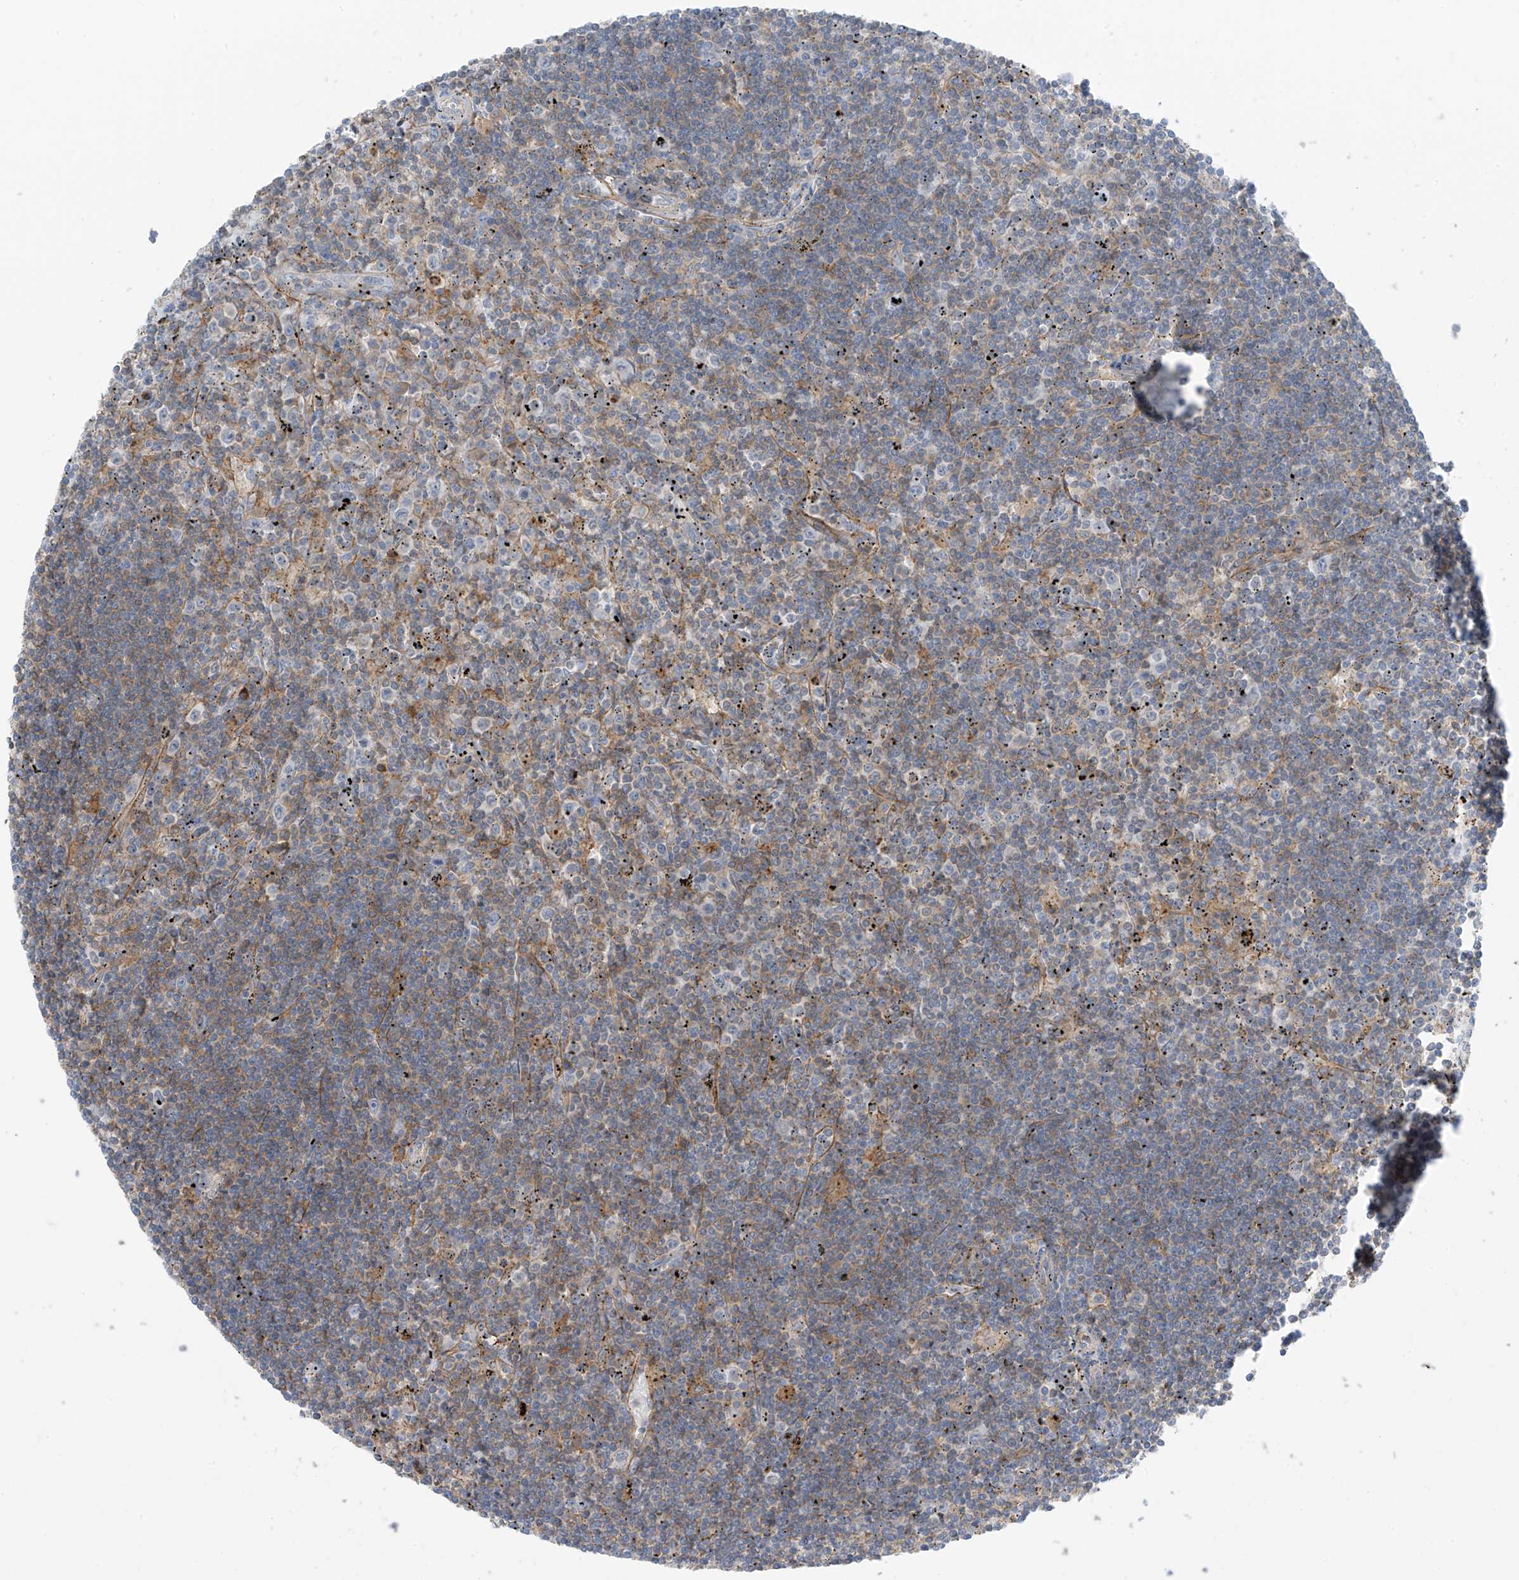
{"staining": {"intensity": "weak", "quantity": "25%-75%", "location": "cytoplasmic/membranous"}, "tissue": "lymphoma", "cell_type": "Tumor cells", "image_type": "cancer", "snomed": [{"axis": "morphology", "description": "Malignant lymphoma, non-Hodgkin's type, Low grade"}, {"axis": "topography", "description": "Spleen"}], "caption": "Weak cytoplasmic/membranous protein positivity is appreciated in about 25%-75% of tumor cells in malignant lymphoma, non-Hodgkin's type (low-grade).", "gene": "NALCN", "patient": {"sex": "male", "age": 76}}